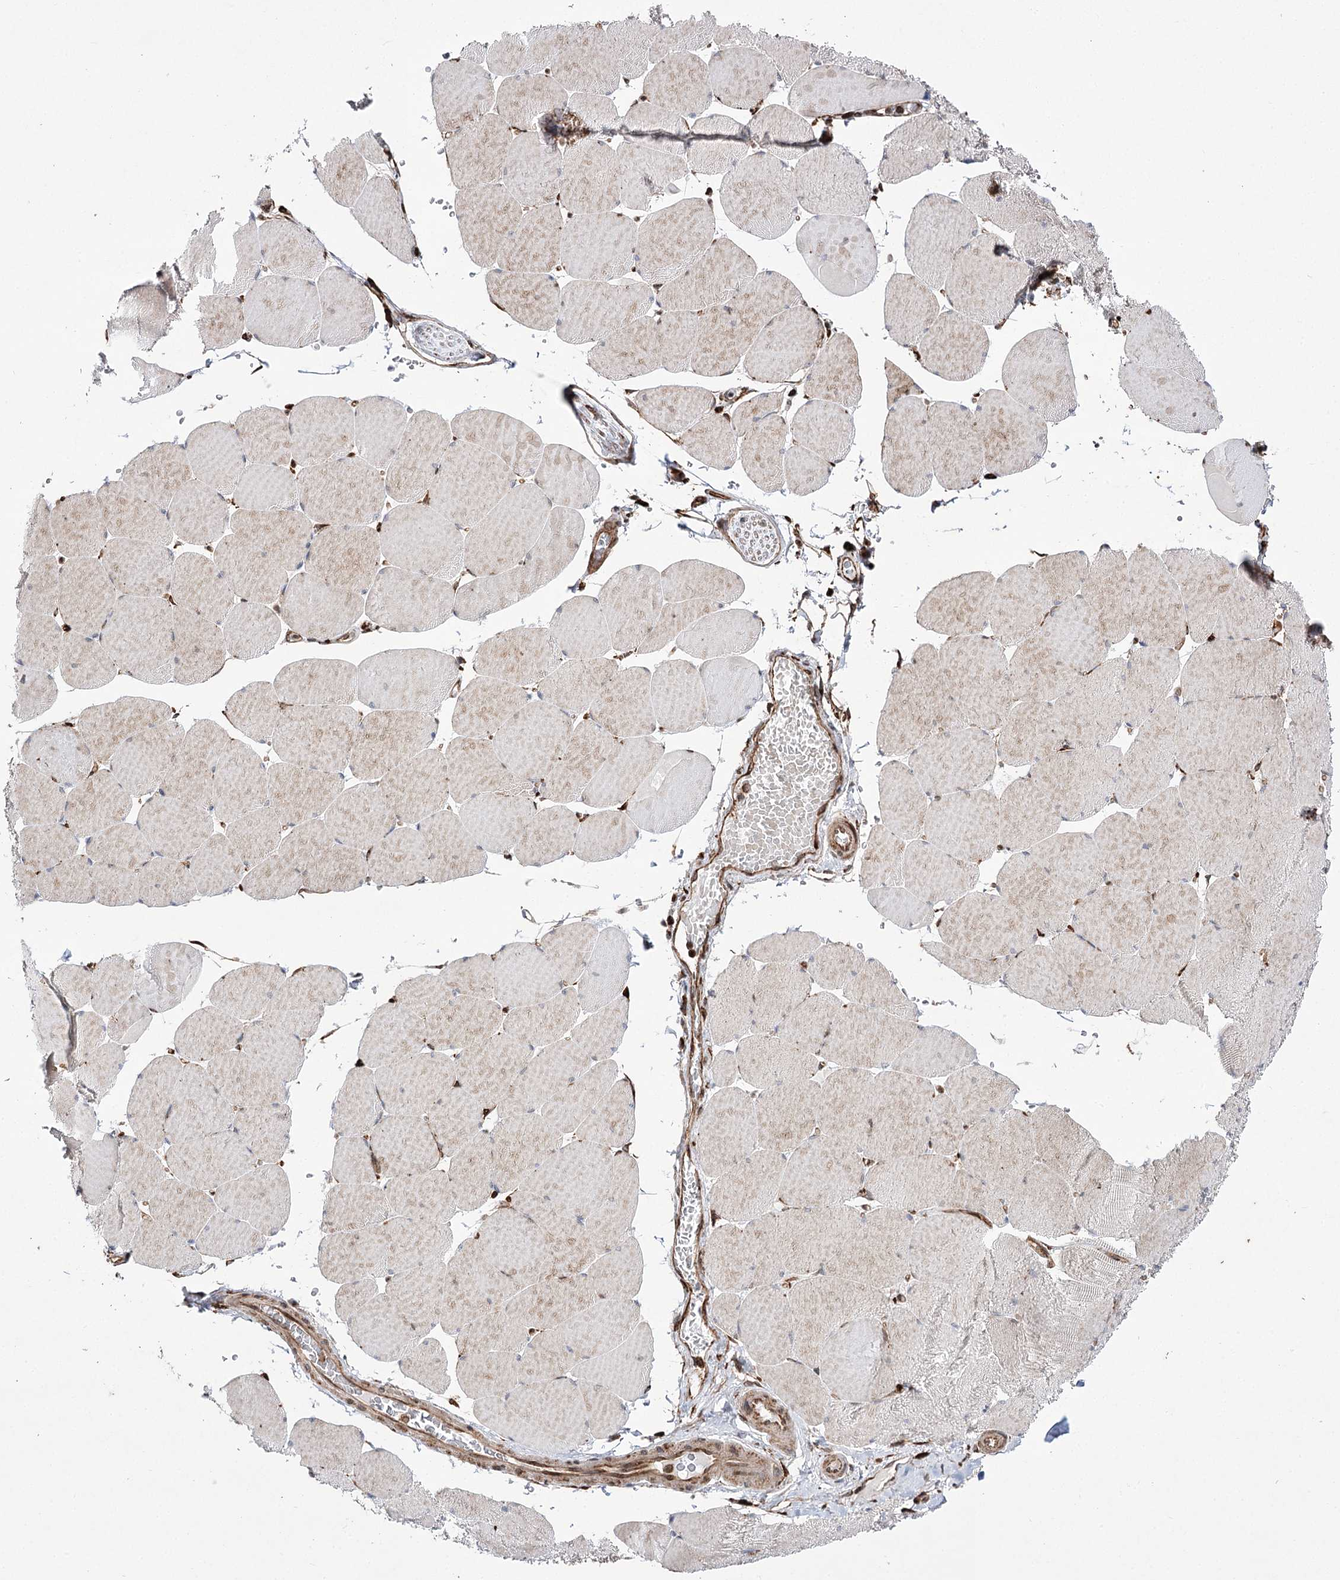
{"staining": {"intensity": "weak", "quantity": "<25%", "location": "cytoplasmic/membranous"}, "tissue": "skeletal muscle", "cell_type": "Myocytes", "image_type": "normal", "snomed": [{"axis": "morphology", "description": "Normal tissue, NOS"}, {"axis": "topography", "description": "Skeletal muscle"}, {"axis": "topography", "description": "Head-Neck"}], "caption": "Immunohistochemistry micrograph of normal human skeletal muscle stained for a protein (brown), which exhibits no expression in myocytes. Nuclei are stained in blue.", "gene": "FANCL", "patient": {"sex": "male", "age": 66}}